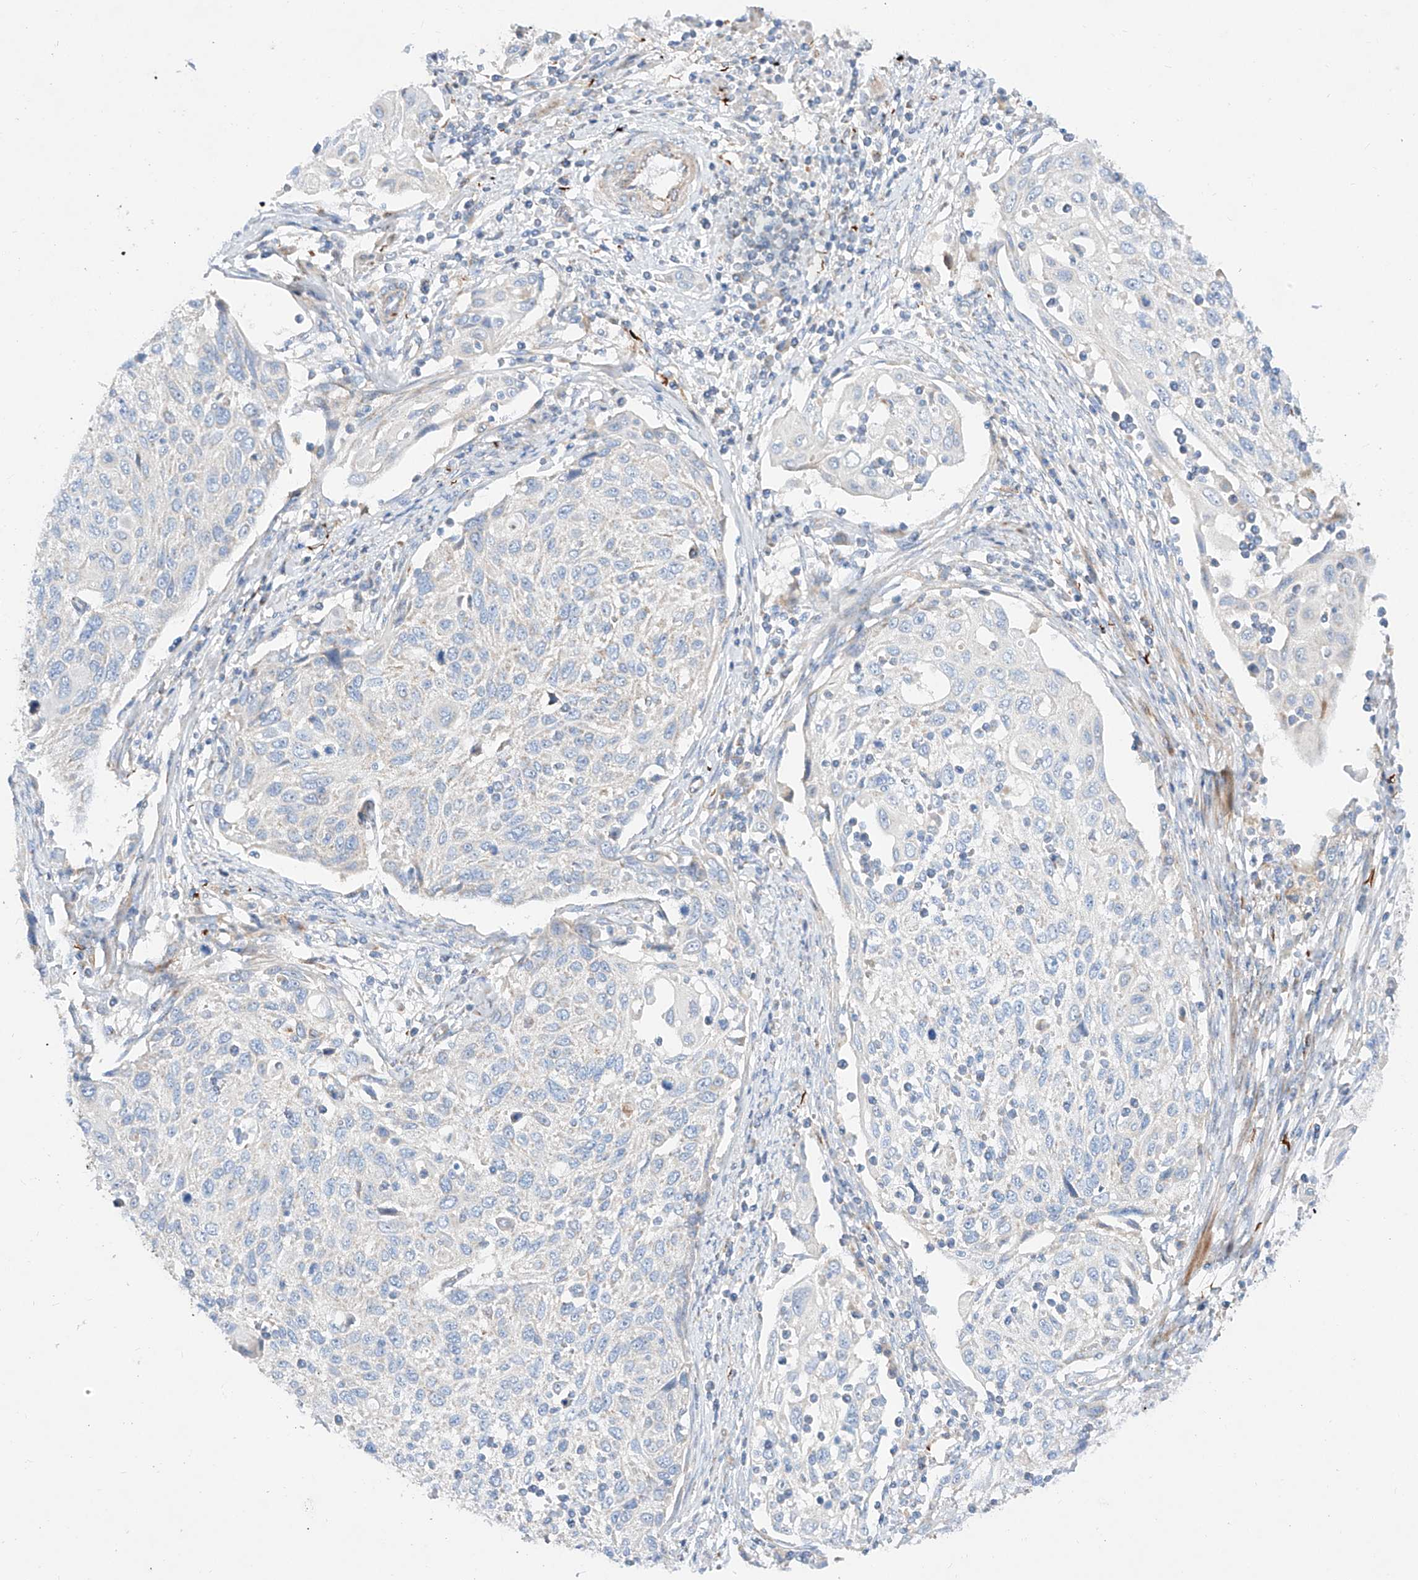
{"staining": {"intensity": "negative", "quantity": "none", "location": "none"}, "tissue": "cervical cancer", "cell_type": "Tumor cells", "image_type": "cancer", "snomed": [{"axis": "morphology", "description": "Squamous cell carcinoma, NOS"}, {"axis": "topography", "description": "Cervix"}], "caption": "High magnification brightfield microscopy of cervical cancer (squamous cell carcinoma) stained with DAB (brown) and counterstained with hematoxylin (blue): tumor cells show no significant positivity.", "gene": "CST9", "patient": {"sex": "female", "age": 70}}